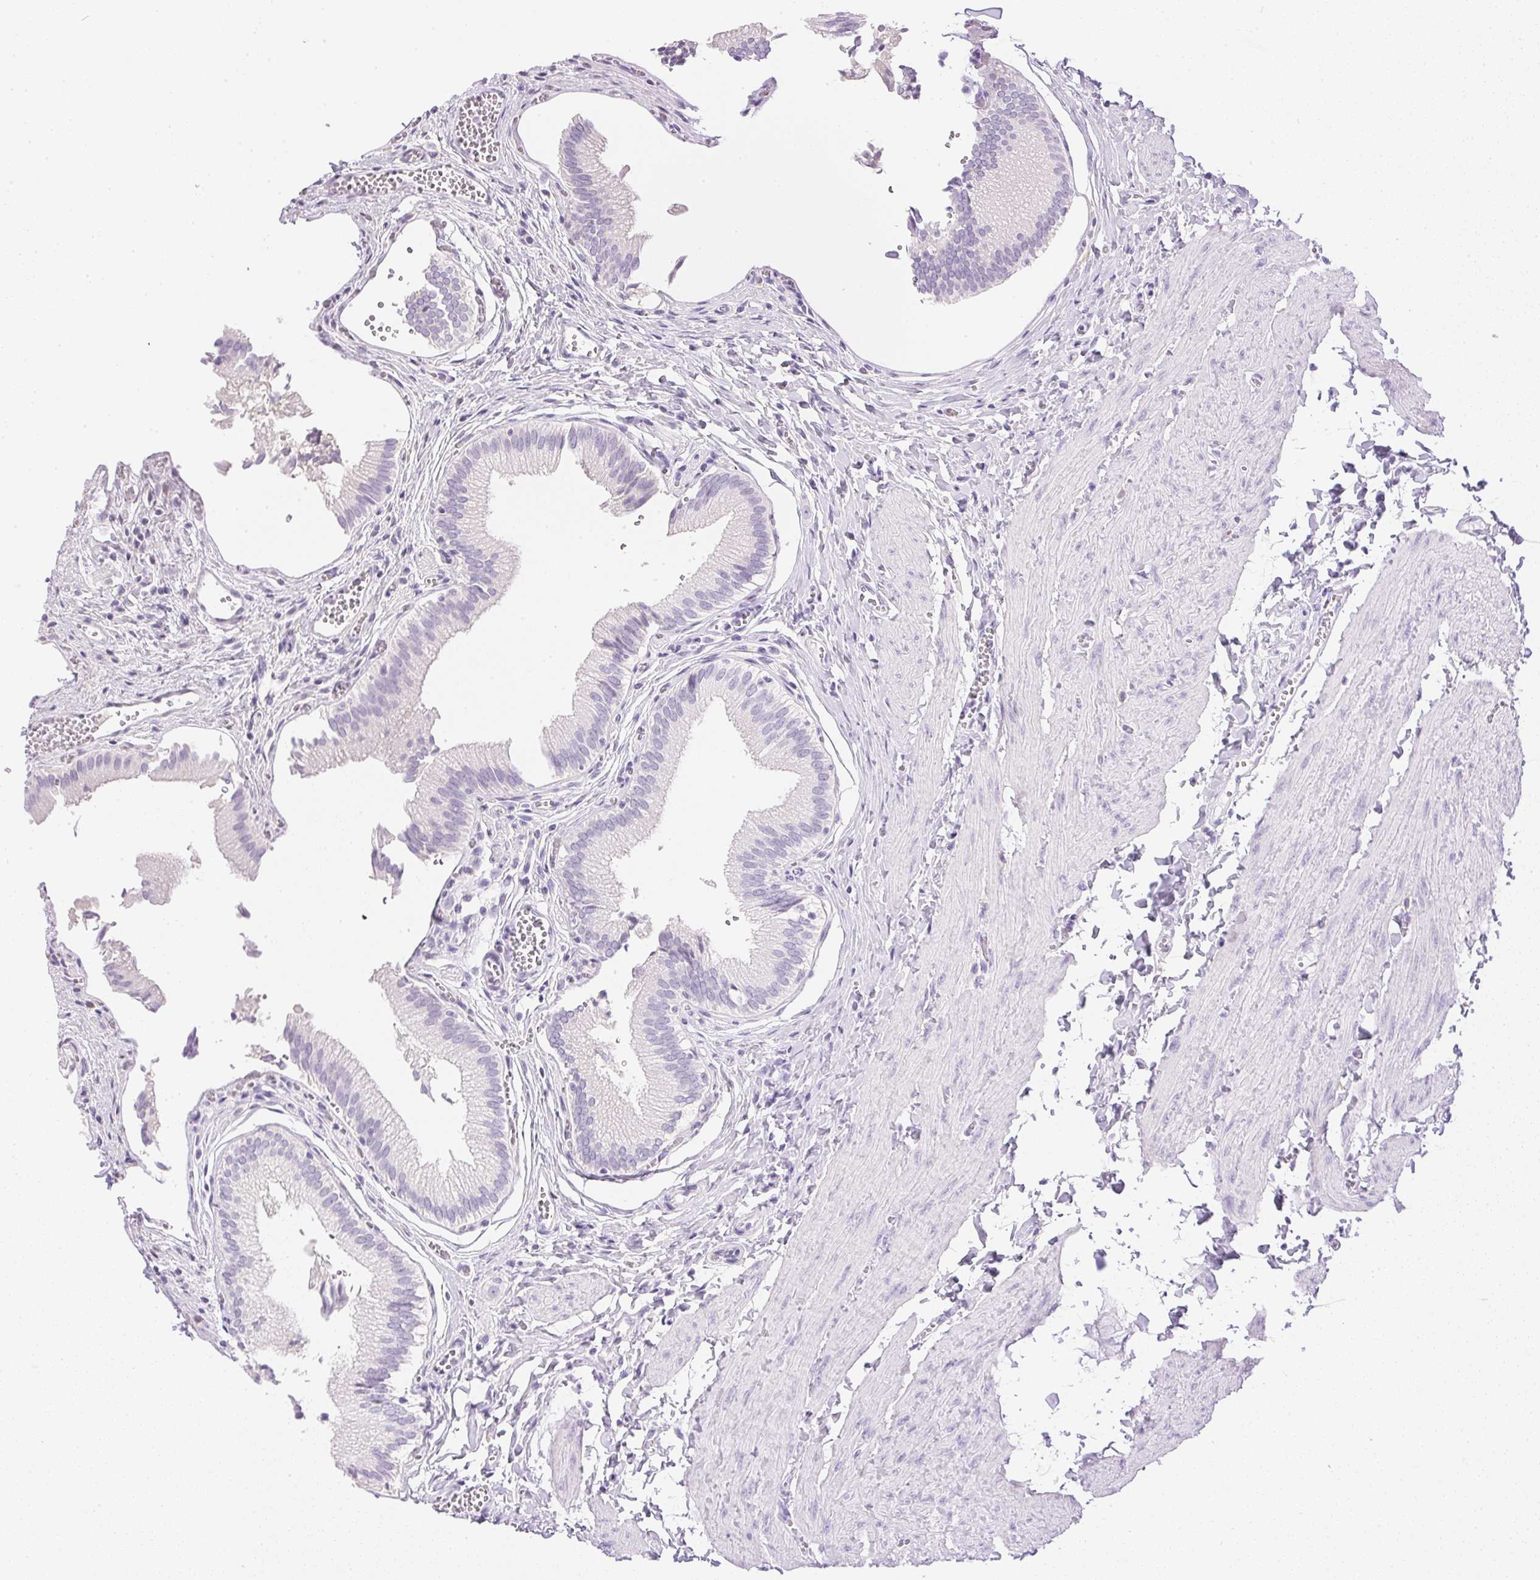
{"staining": {"intensity": "negative", "quantity": "none", "location": "none"}, "tissue": "gallbladder", "cell_type": "Glandular cells", "image_type": "normal", "snomed": [{"axis": "morphology", "description": "Normal tissue, NOS"}, {"axis": "topography", "description": "Gallbladder"}, {"axis": "topography", "description": "Peripheral nerve tissue"}], "caption": "Immunohistochemical staining of unremarkable human gallbladder reveals no significant expression in glandular cells.", "gene": "ATP6V1G3", "patient": {"sex": "male", "age": 17}}